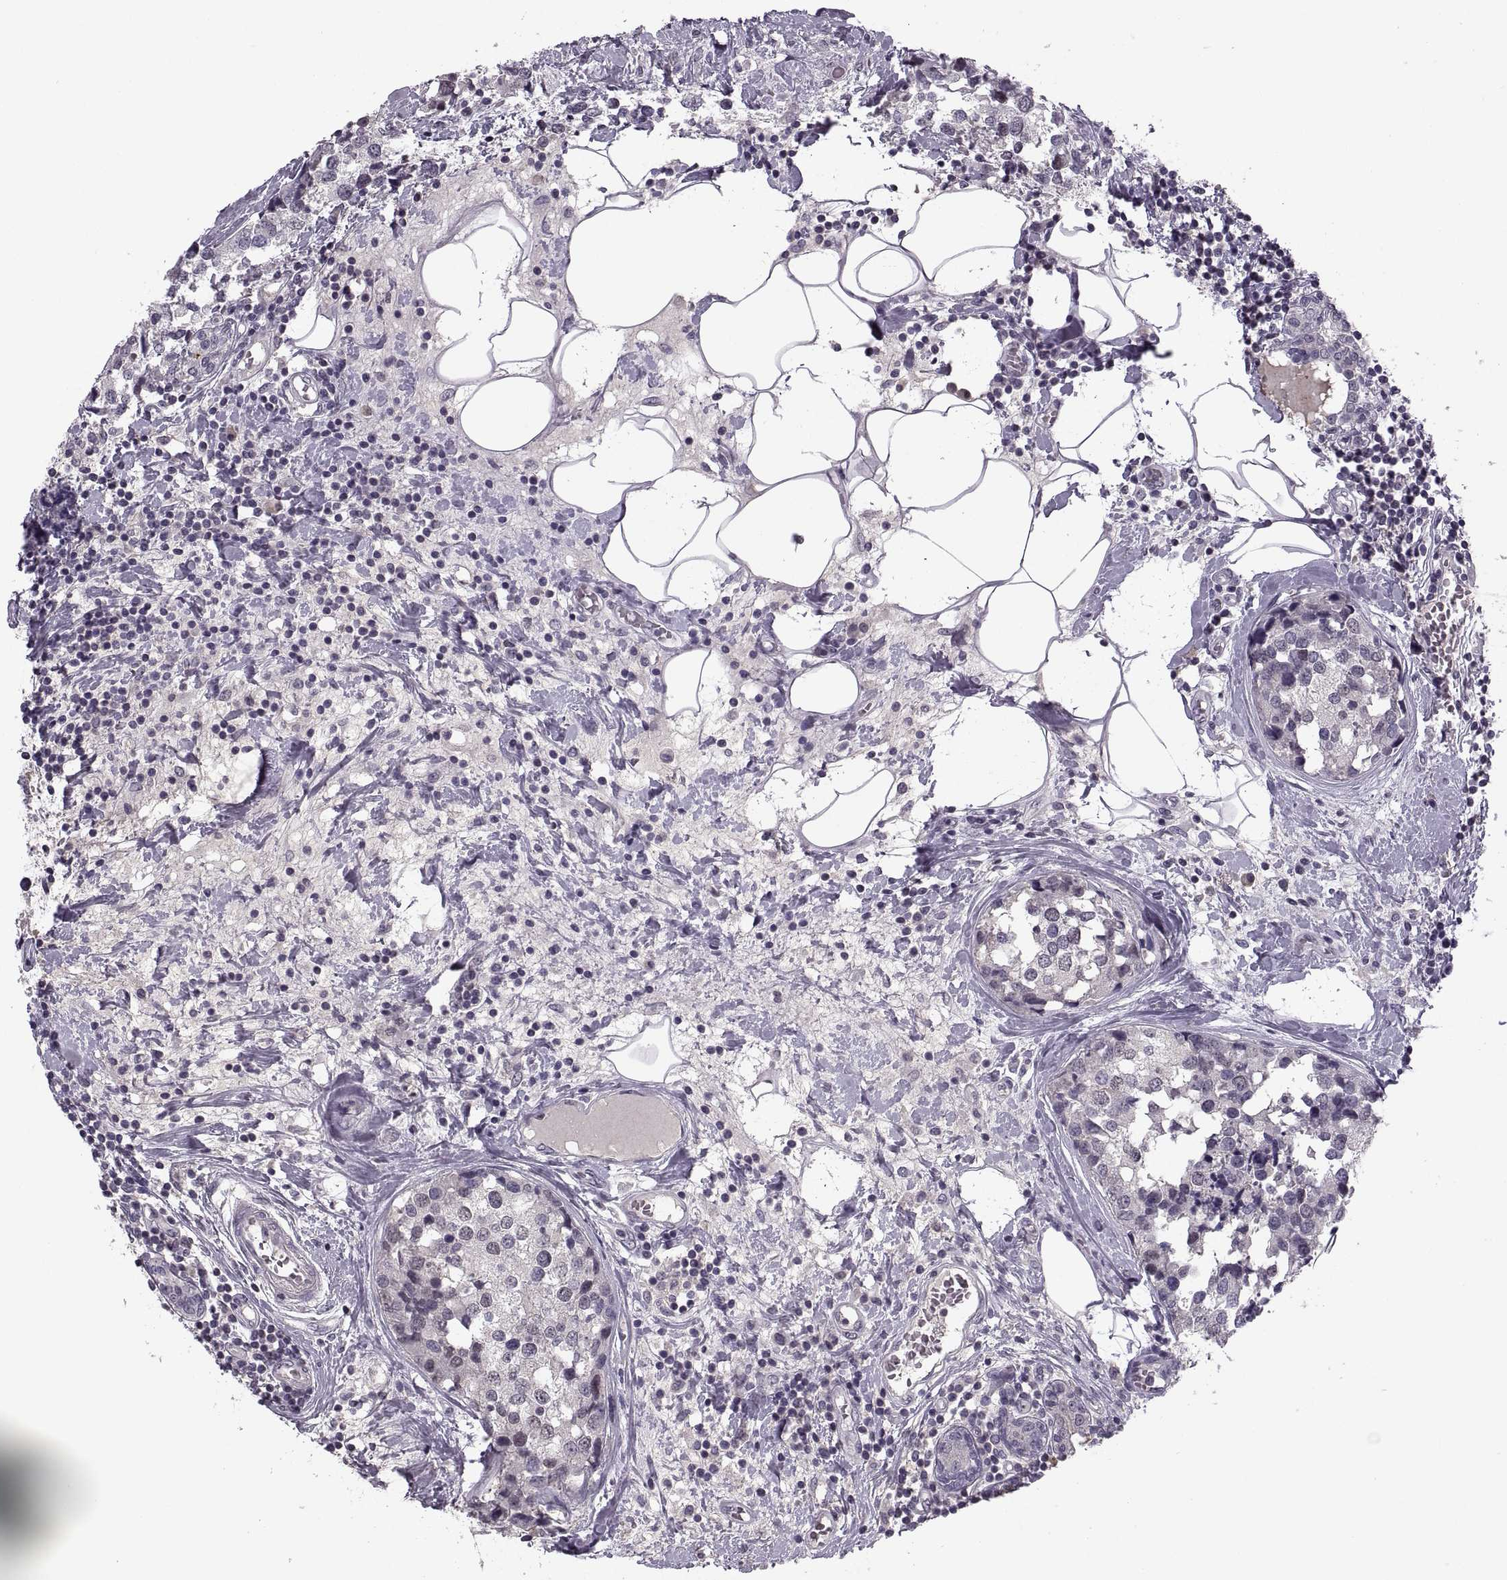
{"staining": {"intensity": "negative", "quantity": "none", "location": "none"}, "tissue": "breast cancer", "cell_type": "Tumor cells", "image_type": "cancer", "snomed": [{"axis": "morphology", "description": "Lobular carcinoma"}, {"axis": "topography", "description": "Breast"}], "caption": "High magnification brightfield microscopy of breast lobular carcinoma stained with DAB (brown) and counterstained with hematoxylin (blue): tumor cells show no significant positivity. (Stains: DAB immunohistochemistry (IHC) with hematoxylin counter stain, Microscopy: brightfield microscopy at high magnification).", "gene": "CACNA1F", "patient": {"sex": "female", "age": 59}}